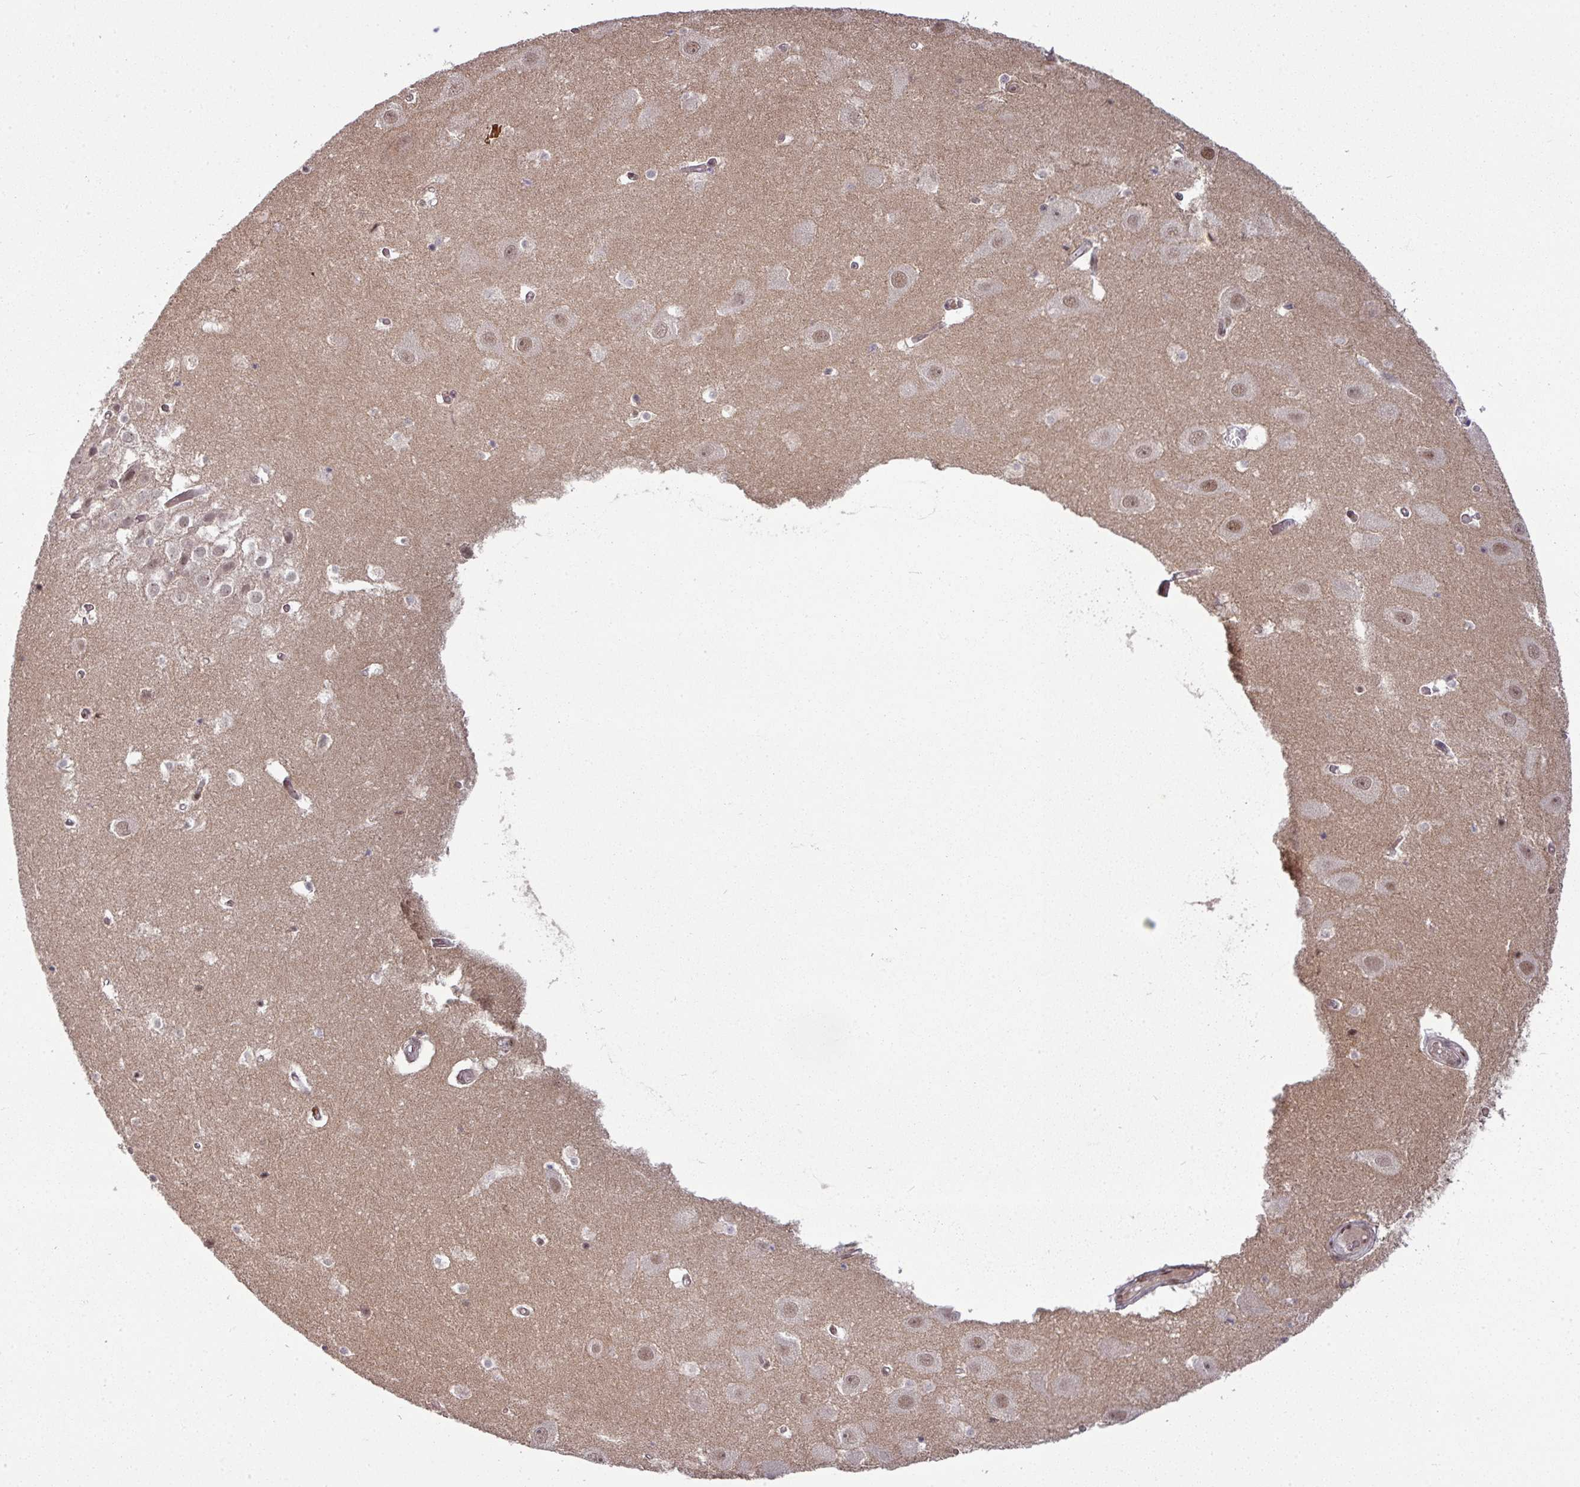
{"staining": {"intensity": "strong", "quantity": "<25%", "location": "nuclear"}, "tissue": "hippocampus", "cell_type": "Glial cells", "image_type": "normal", "snomed": [{"axis": "morphology", "description": "Normal tissue, NOS"}, {"axis": "topography", "description": "Hippocampus"}], "caption": "Protein staining of unremarkable hippocampus exhibits strong nuclear staining in approximately <25% of glial cells.", "gene": "CIC", "patient": {"sex": "female", "age": 52}}